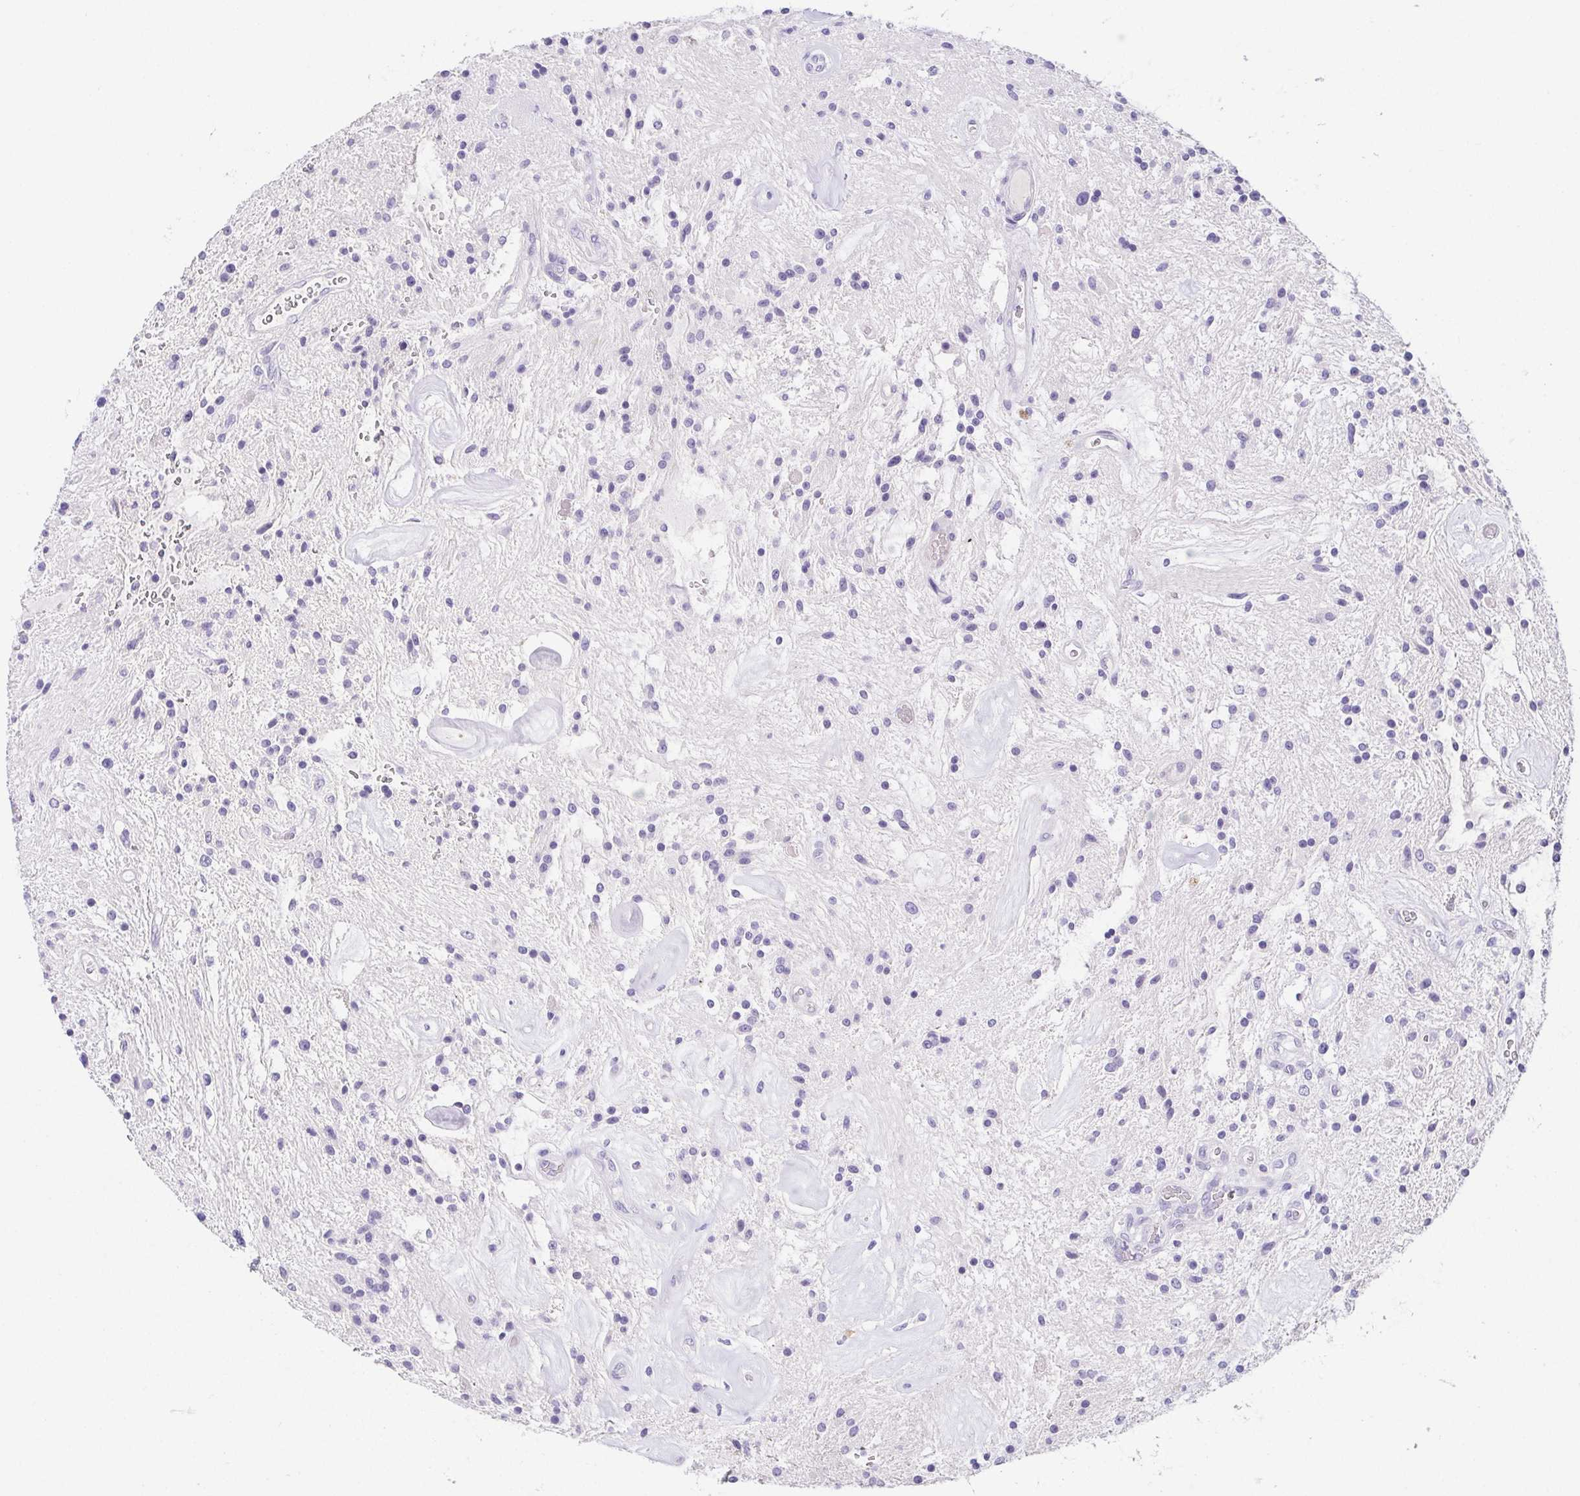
{"staining": {"intensity": "negative", "quantity": "none", "location": "none"}, "tissue": "glioma", "cell_type": "Tumor cells", "image_type": "cancer", "snomed": [{"axis": "morphology", "description": "Glioma, malignant, Low grade"}, {"axis": "topography", "description": "Cerebellum"}], "caption": "A photomicrograph of human malignant glioma (low-grade) is negative for staining in tumor cells.", "gene": "HAPLN2", "patient": {"sex": "female", "age": 14}}